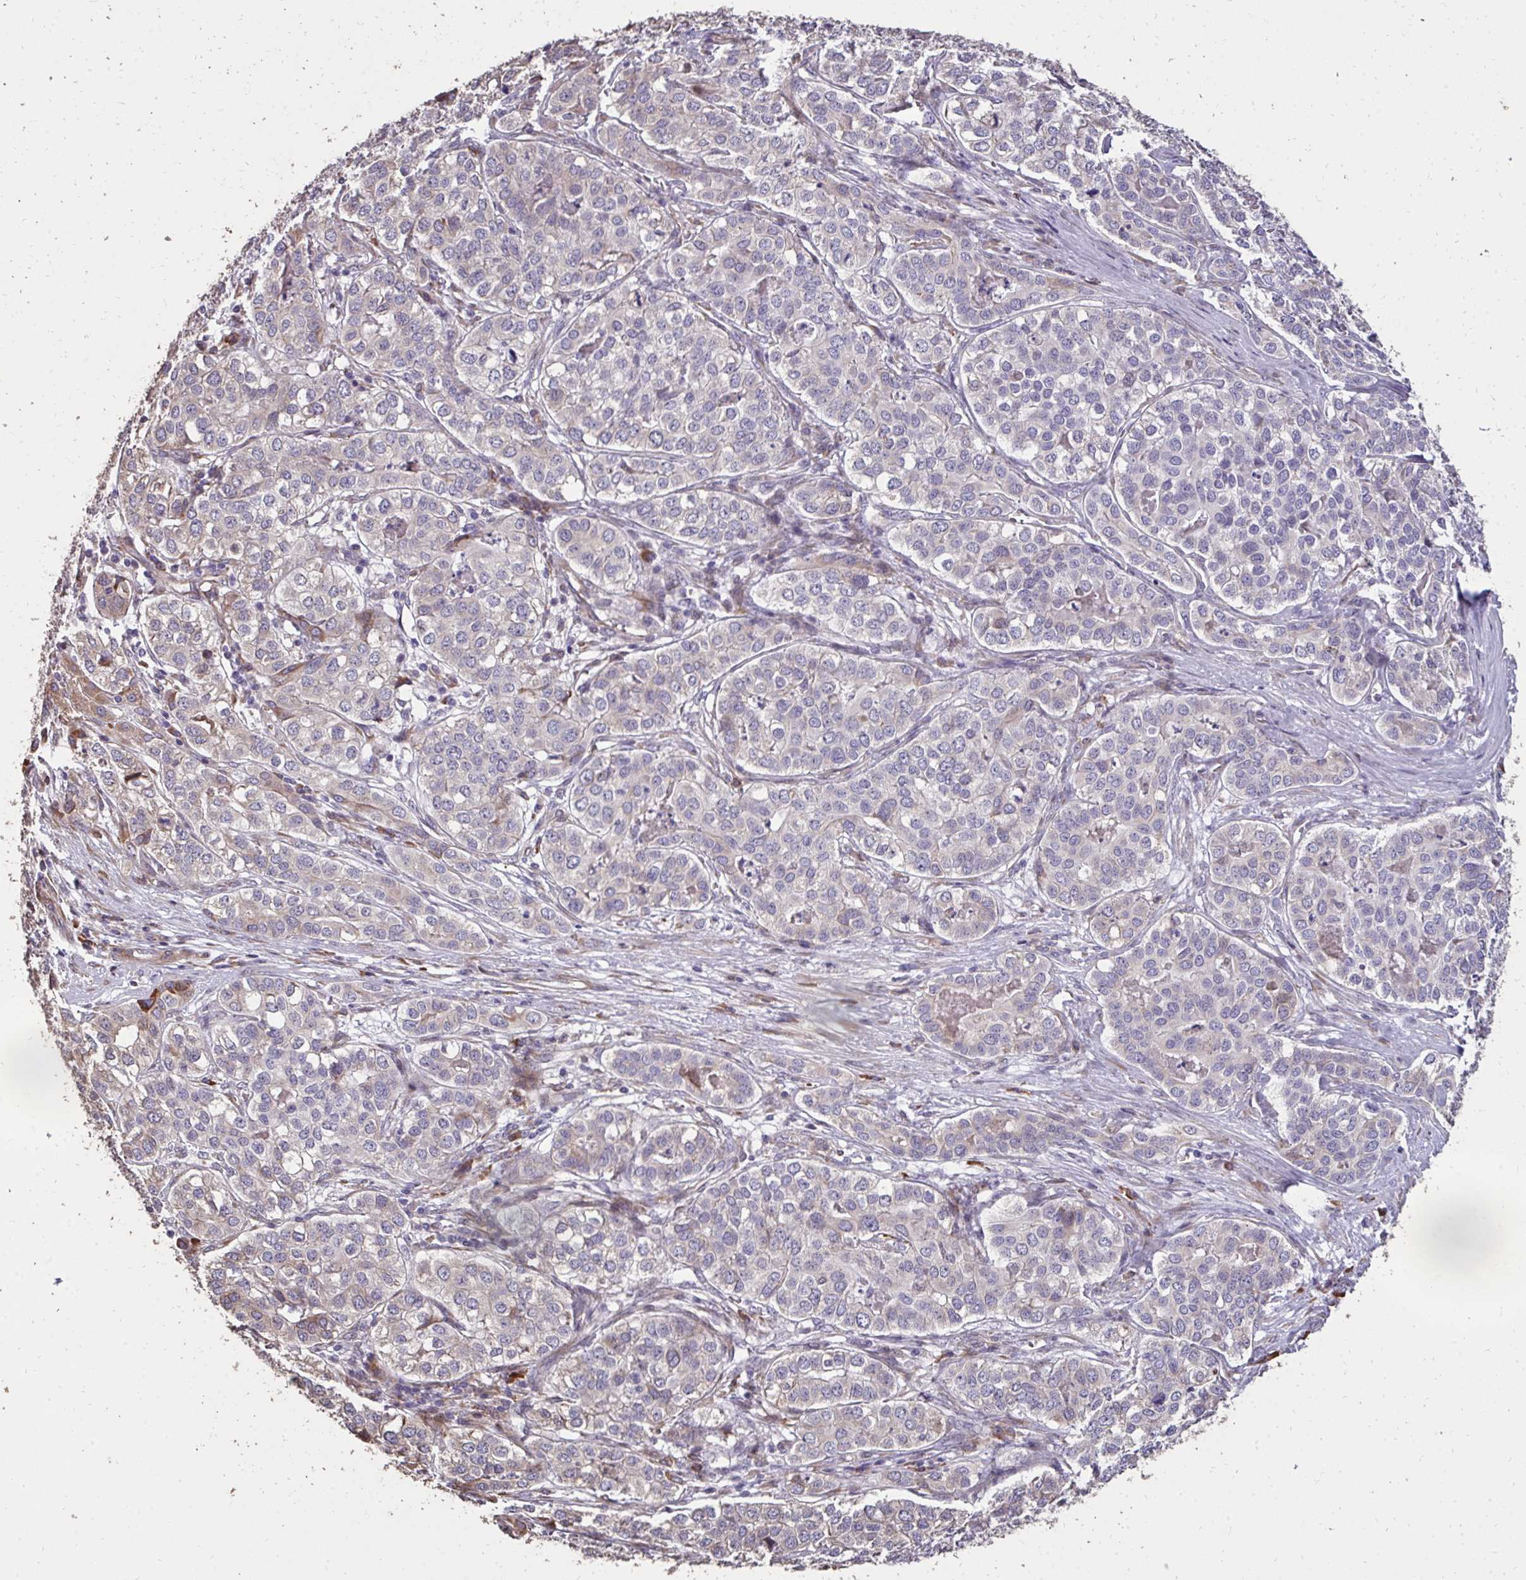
{"staining": {"intensity": "negative", "quantity": "none", "location": "none"}, "tissue": "liver cancer", "cell_type": "Tumor cells", "image_type": "cancer", "snomed": [{"axis": "morphology", "description": "Cholangiocarcinoma"}, {"axis": "topography", "description": "Liver"}], "caption": "IHC photomicrograph of neoplastic tissue: human cholangiocarcinoma (liver) stained with DAB displays no significant protein expression in tumor cells.", "gene": "FIBCD1", "patient": {"sex": "male", "age": 56}}